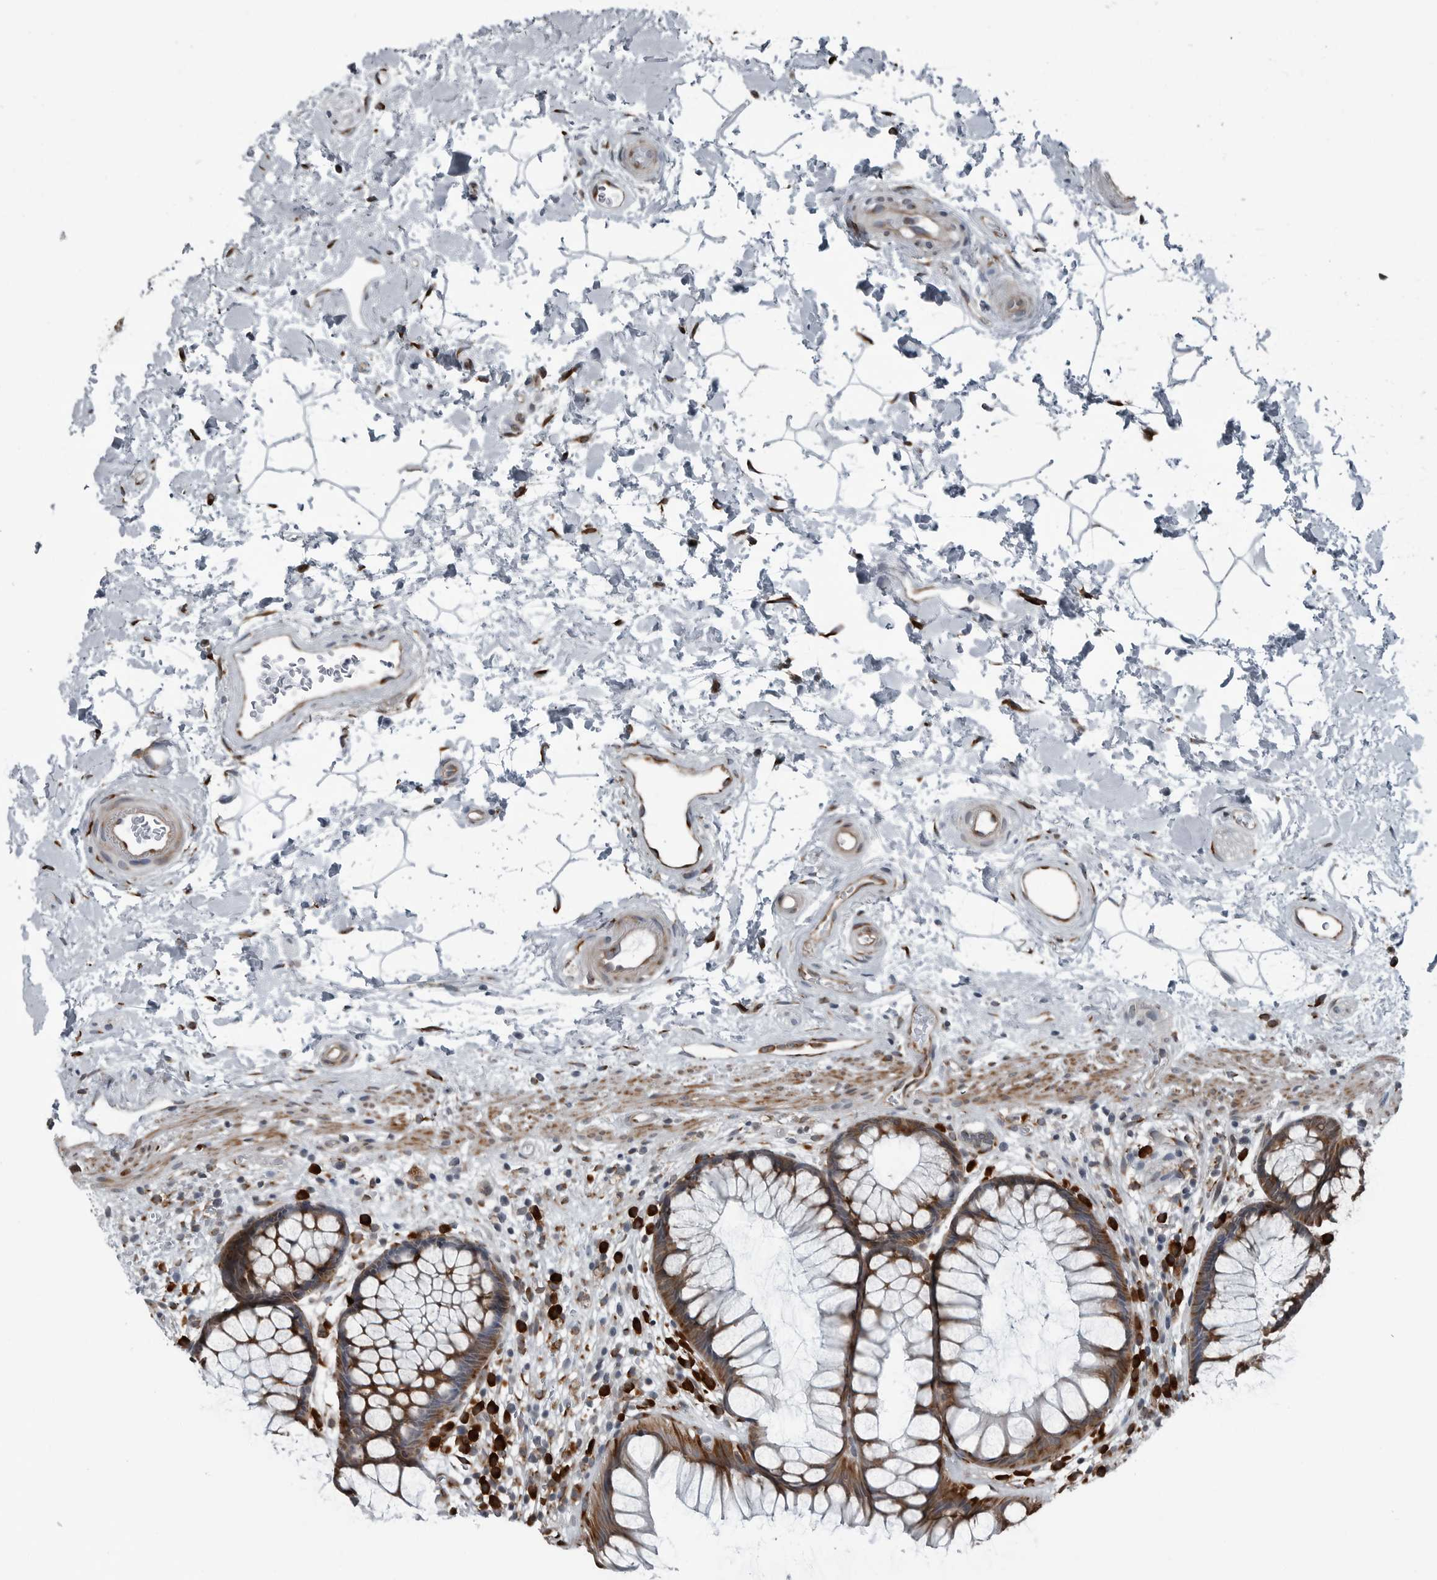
{"staining": {"intensity": "strong", "quantity": ">75%", "location": "cytoplasmic/membranous"}, "tissue": "rectum", "cell_type": "Glandular cells", "image_type": "normal", "snomed": [{"axis": "morphology", "description": "Normal tissue, NOS"}, {"axis": "topography", "description": "Rectum"}], "caption": "Normal rectum was stained to show a protein in brown. There is high levels of strong cytoplasmic/membranous positivity in approximately >75% of glandular cells. Immunohistochemistry (ihc) stains the protein in brown and the nuclei are stained blue.", "gene": "CEP85", "patient": {"sex": "male", "age": 51}}